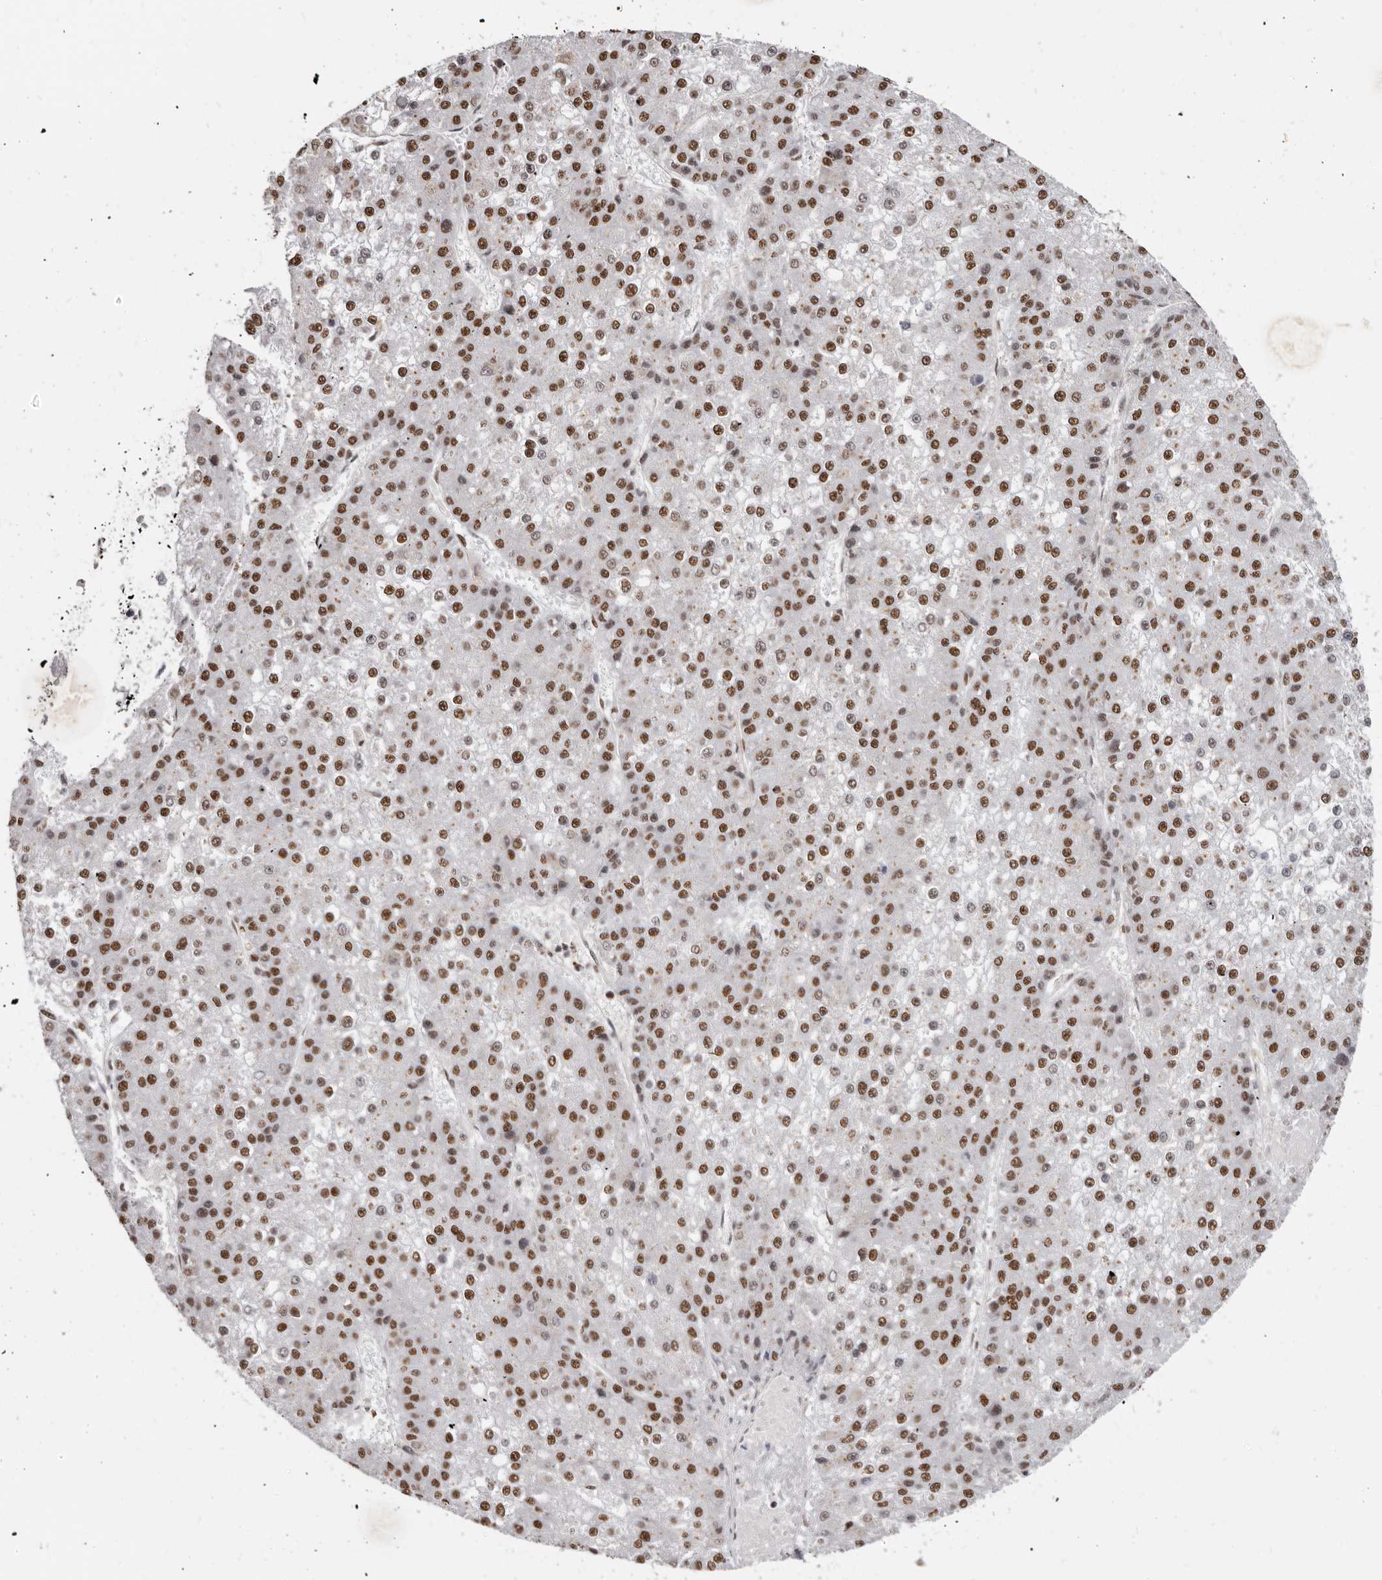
{"staining": {"intensity": "strong", "quantity": ">75%", "location": "nuclear"}, "tissue": "liver cancer", "cell_type": "Tumor cells", "image_type": "cancer", "snomed": [{"axis": "morphology", "description": "Carcinoma, Hepatocellular, NOS"}, {"axis": "topography", "description": "Liver"}], "caption": "DAB immunohistochemical staining of liver cancer (hepatocellular carcinoma) reveals strong nuclear protein expression in approximately >75% of tumor cells.", "gene": "SCAF4", "patient": {"sex": "female", "age": 73}}